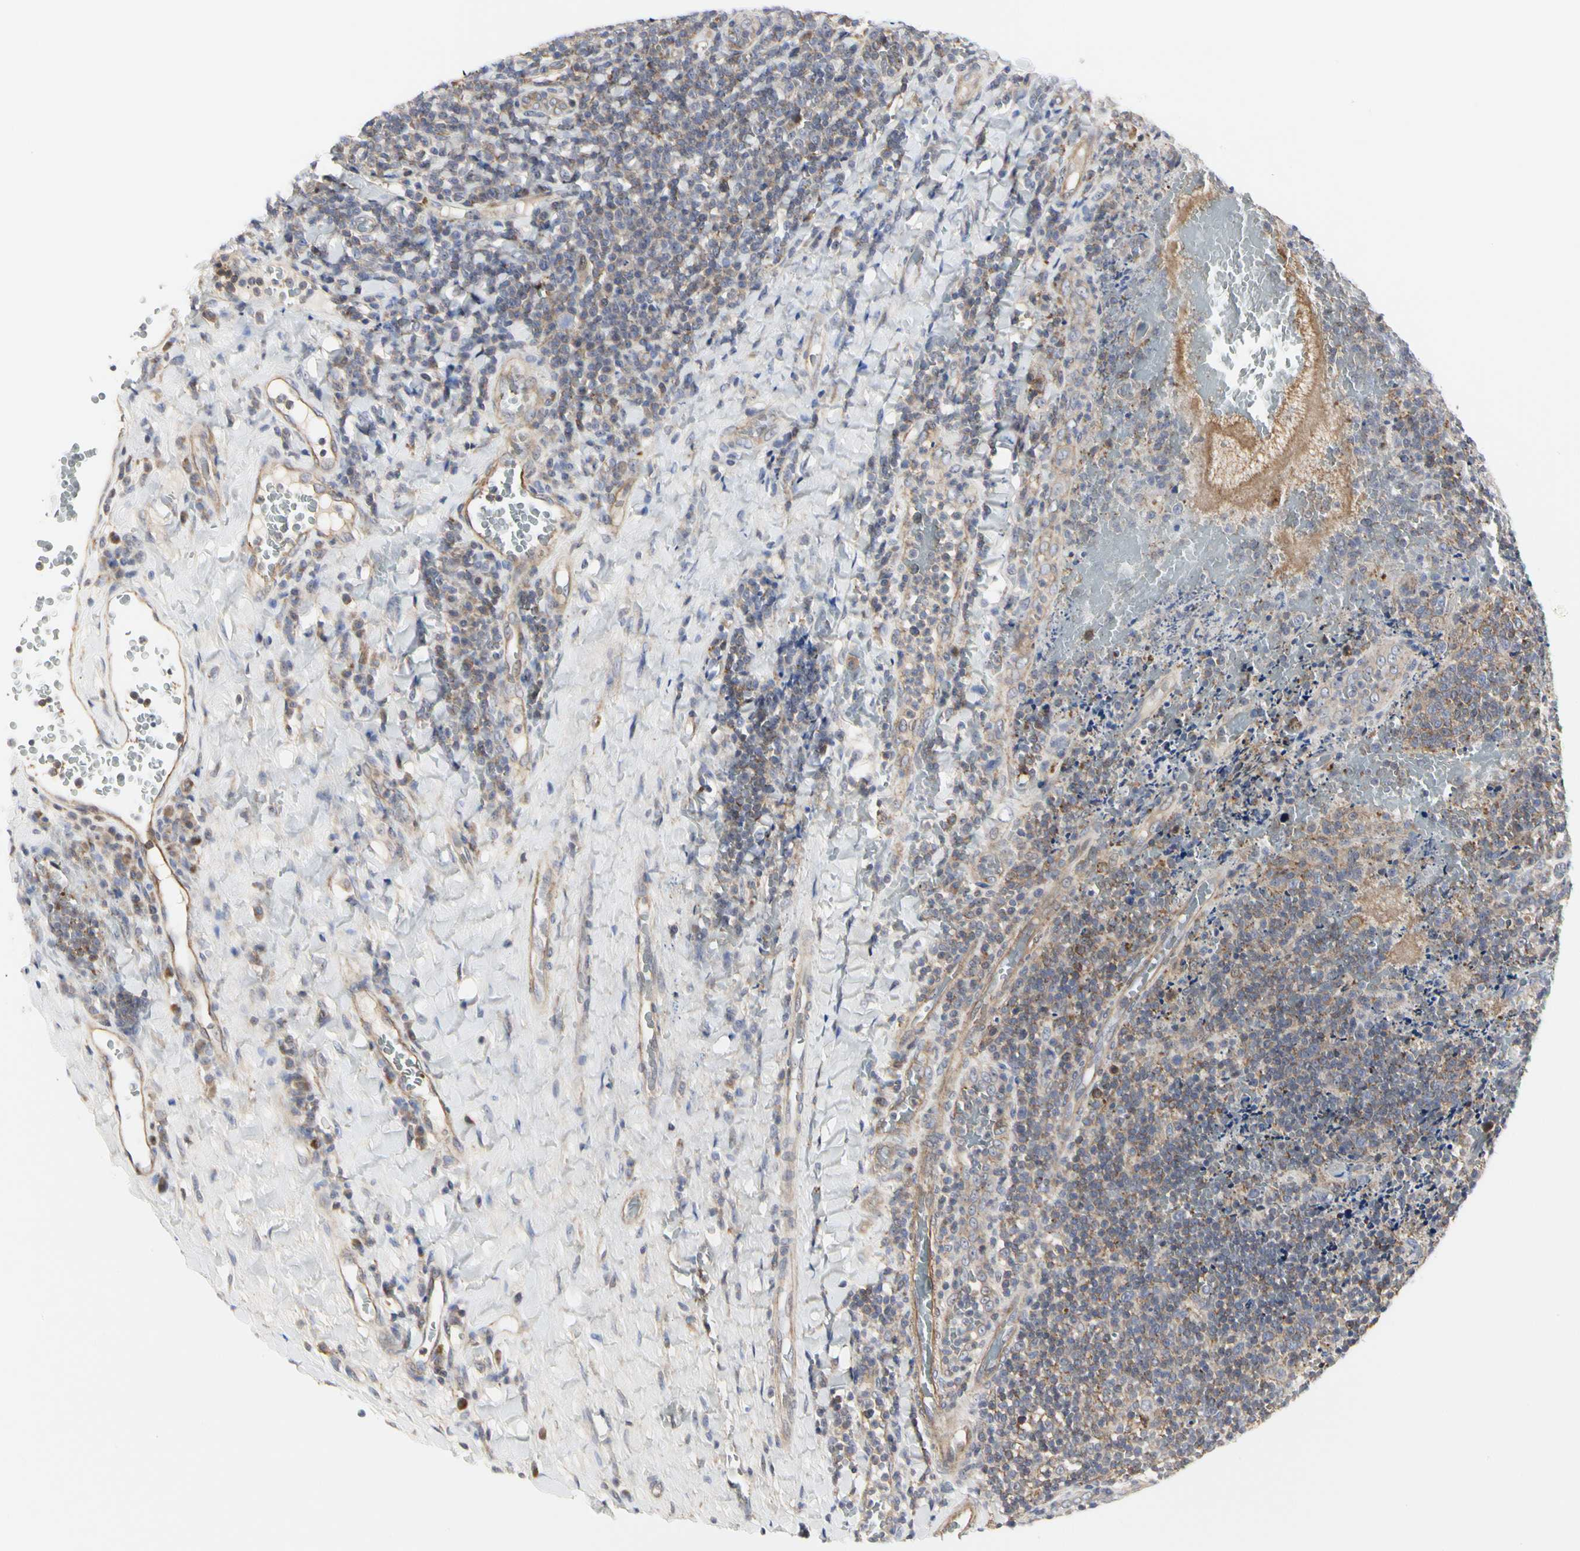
{"staining": {"intensity": "weak", "quantity": "25%-75%", "location": "cytoplasmic/membranous"}, "tissue": "tonsil", "cell_type": "Germinal center cells", "image_type": "normal", "snomed": [{"axis": "morphology", "description": "Normal tissue, NOS"}, {"axis": "topography", "description": "Tonsil"}], "caption": "Approximately 25%-75% of germinal center cells in unremarkable human tonsil show weak cytoplasmic/membranous protein staining as visualized by brown immunohistochemical staining.", "gene": "SHANK2", "patient": {"sex": "male", "age": 17}}